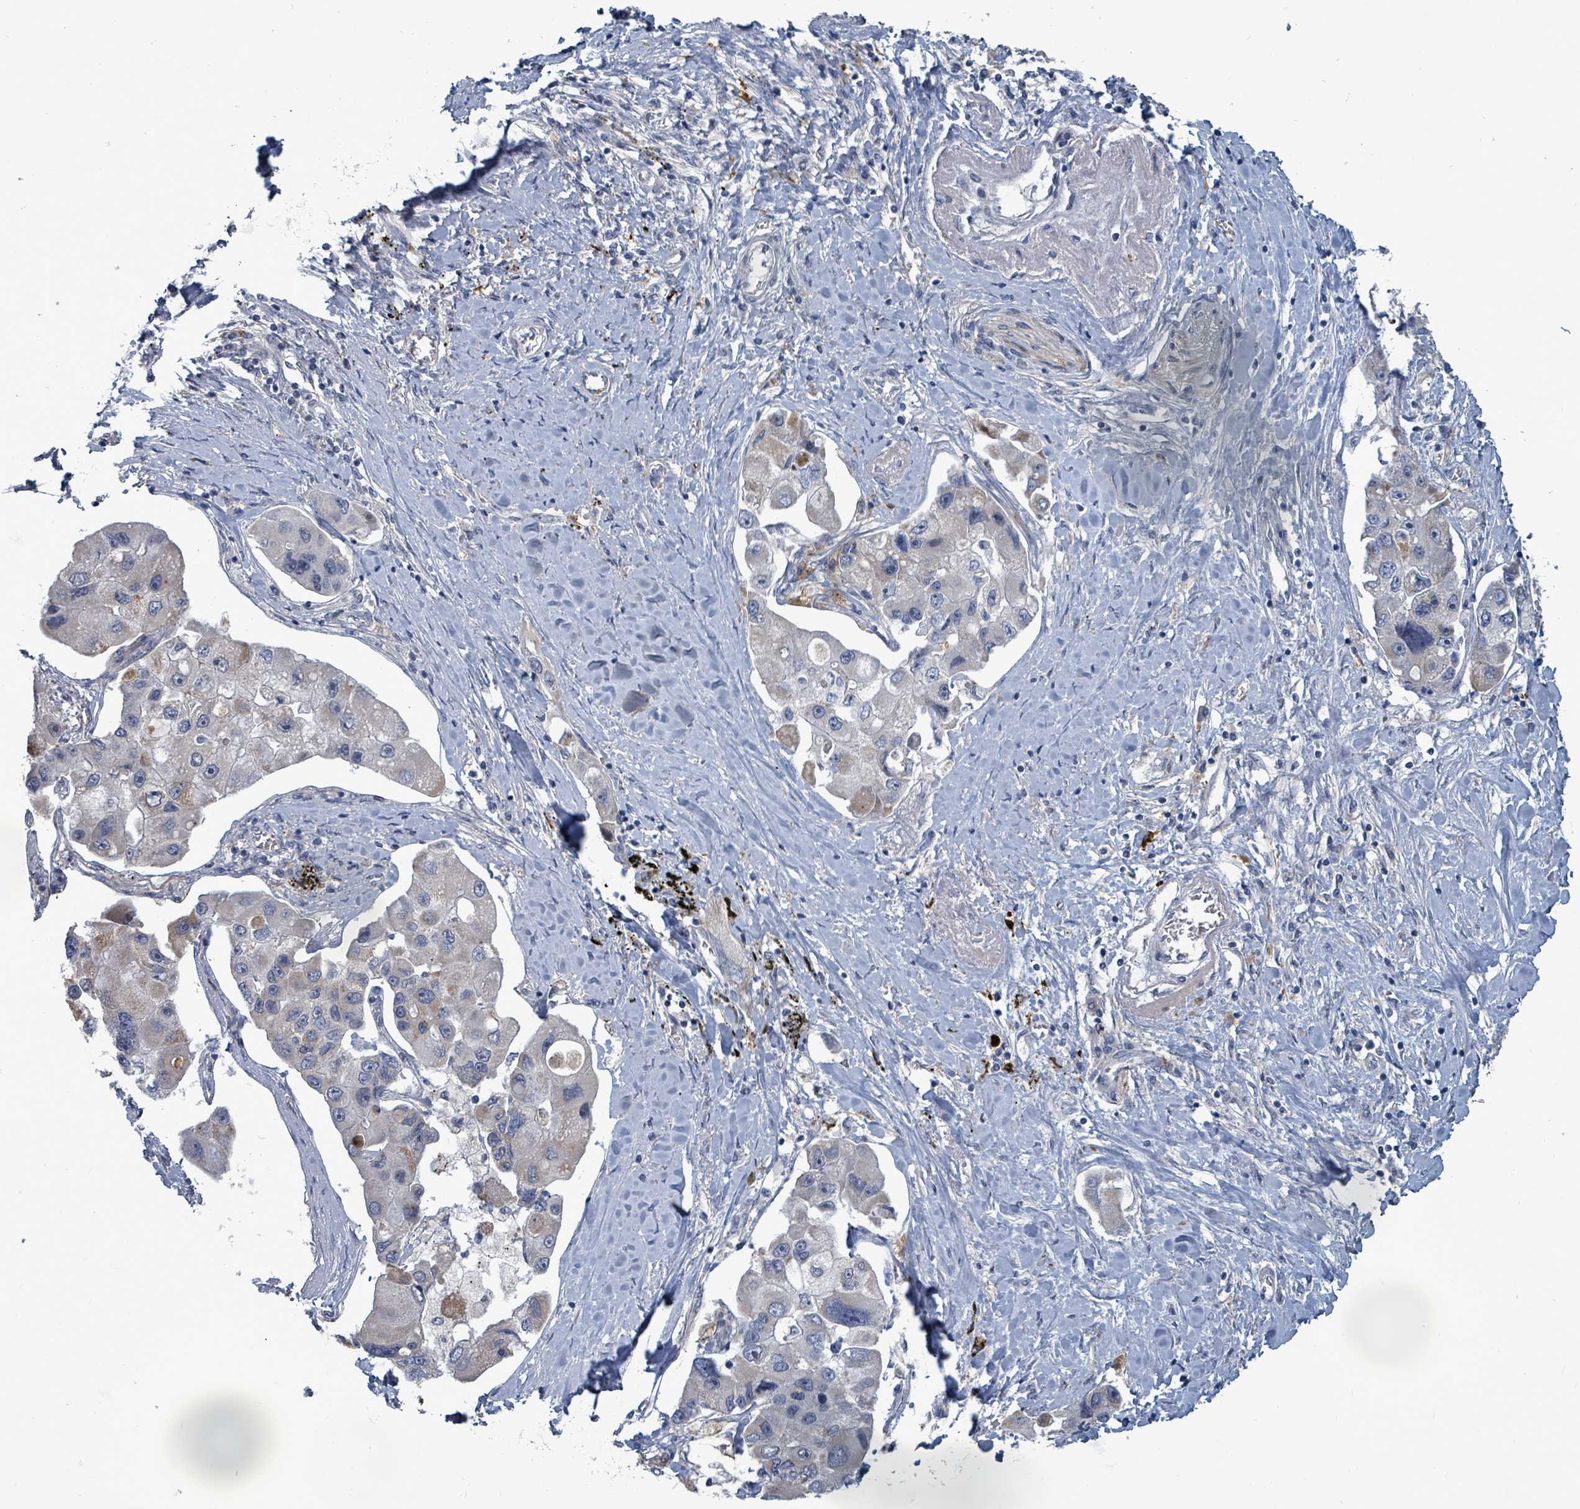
{"staining": {"intensity": "negative", "quantity": "none", "location": "none"}, "tissue": "lung cancer", "cell_type": "Tumor cells", "image_type": "cancer", "snomed": [{"axis": "morphology", "description": "Adenocarcinoma, NOS"}, {"axis": "topography", "description": "Lung"}], "caption": "DAB immunohistochemical staining of adenocarcinoma (lung) demonstrates no significant staining in tumor cells.", "gene": "TRDMT1", "patient": {"sex": "female", "age": 54}}